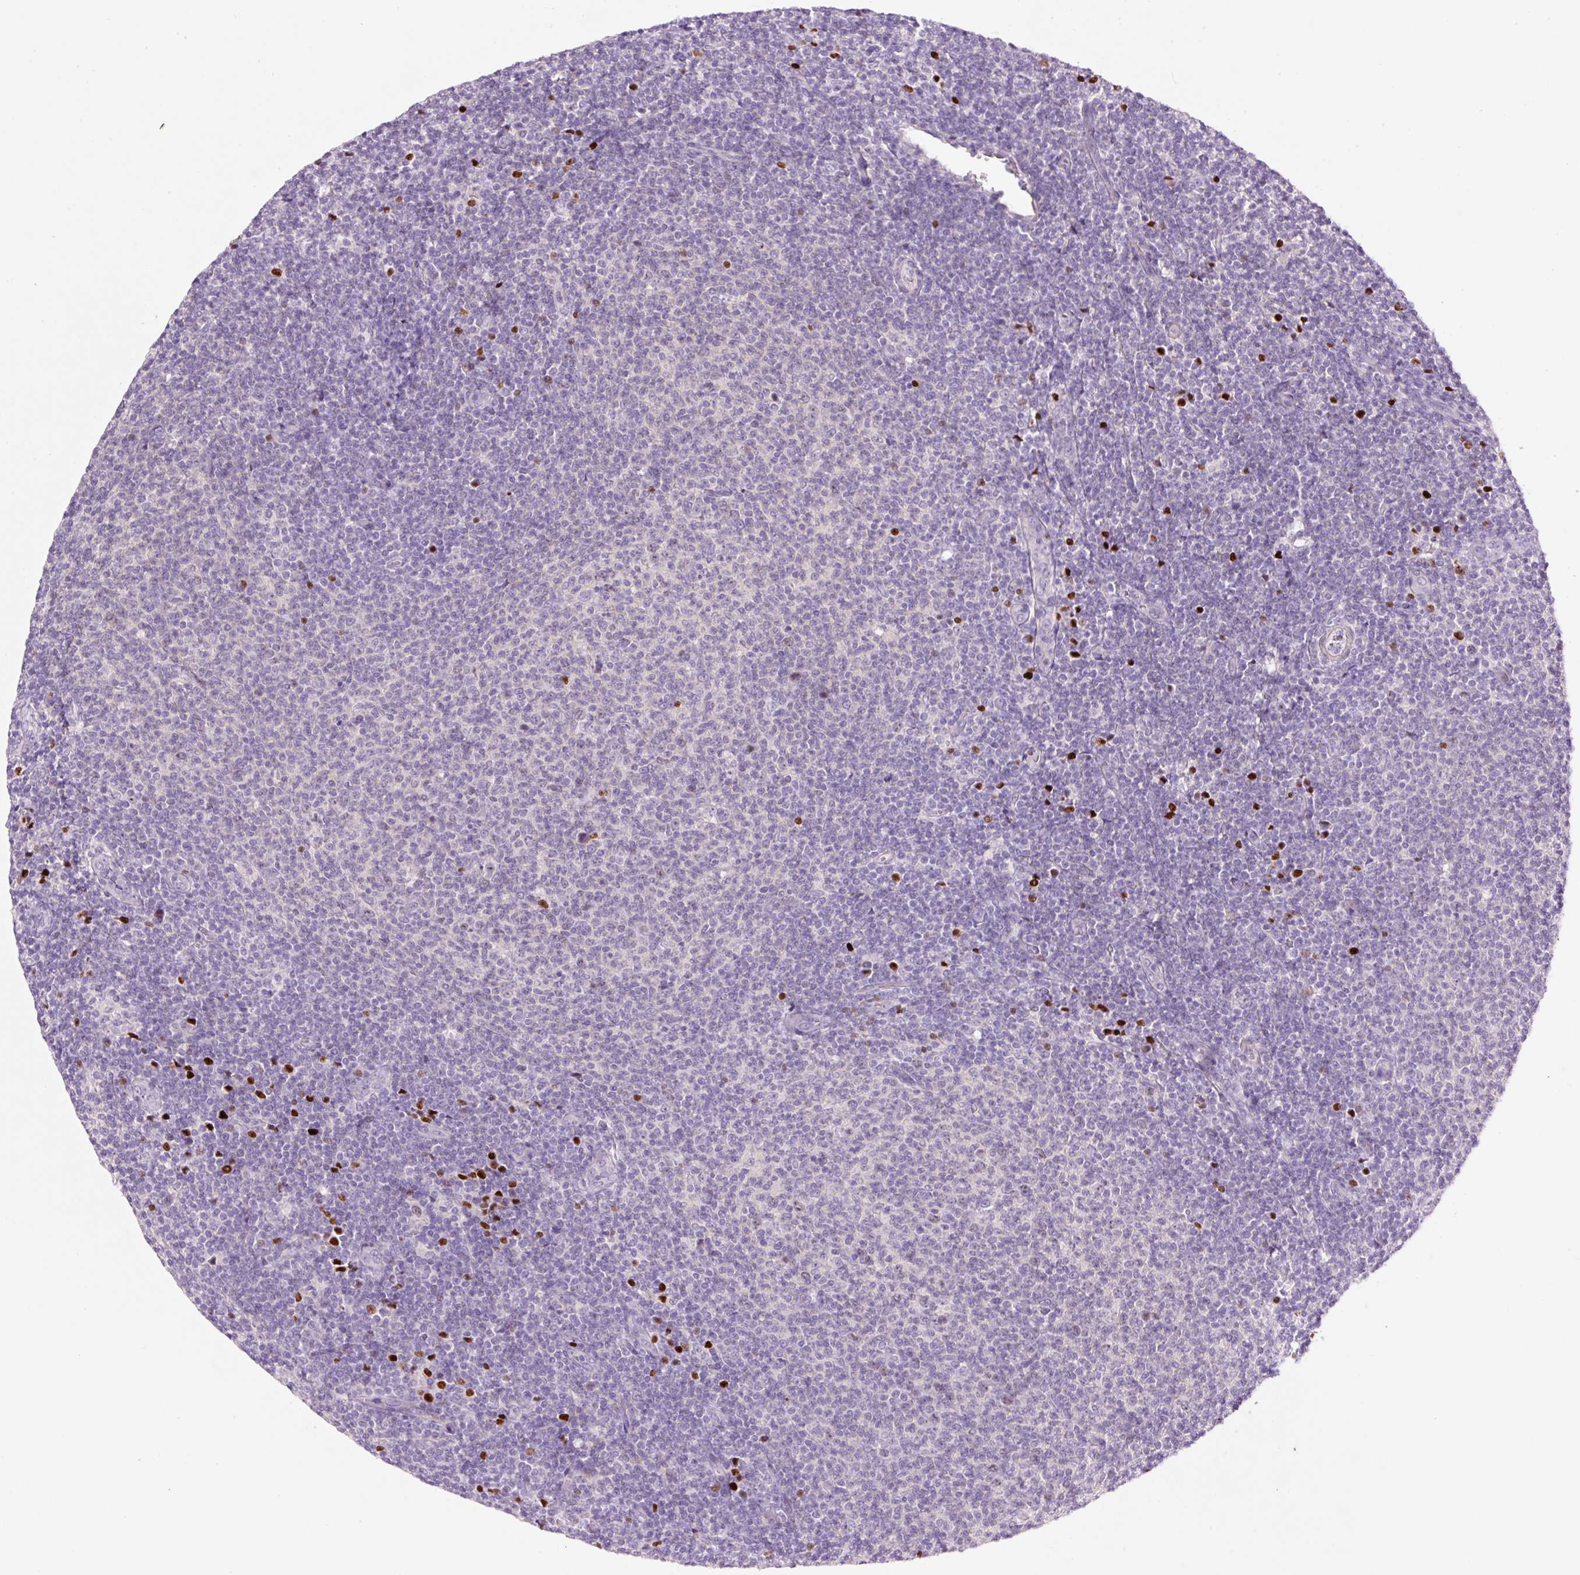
{"staining": {"intensity": "negative", "quantity": "none", "location": "none"}, "tissue": "lymphoma", "cell_type": "Tumor cells", "image_type": "cancer", "snomed": [{"axis": "morphology", "description": "Malignant lymphoma, non-Hodgkin's type, Low grade"}, {"axis": "topography", "description": "Lymph node"}], "caption": "Micrograph shows no significant protein staining in tumor cells of malignant lymphoma, non-Hodgkin's type (low-grade).", "gene": "DPPA4", "patient": {"sex": "male", "age": 66}}